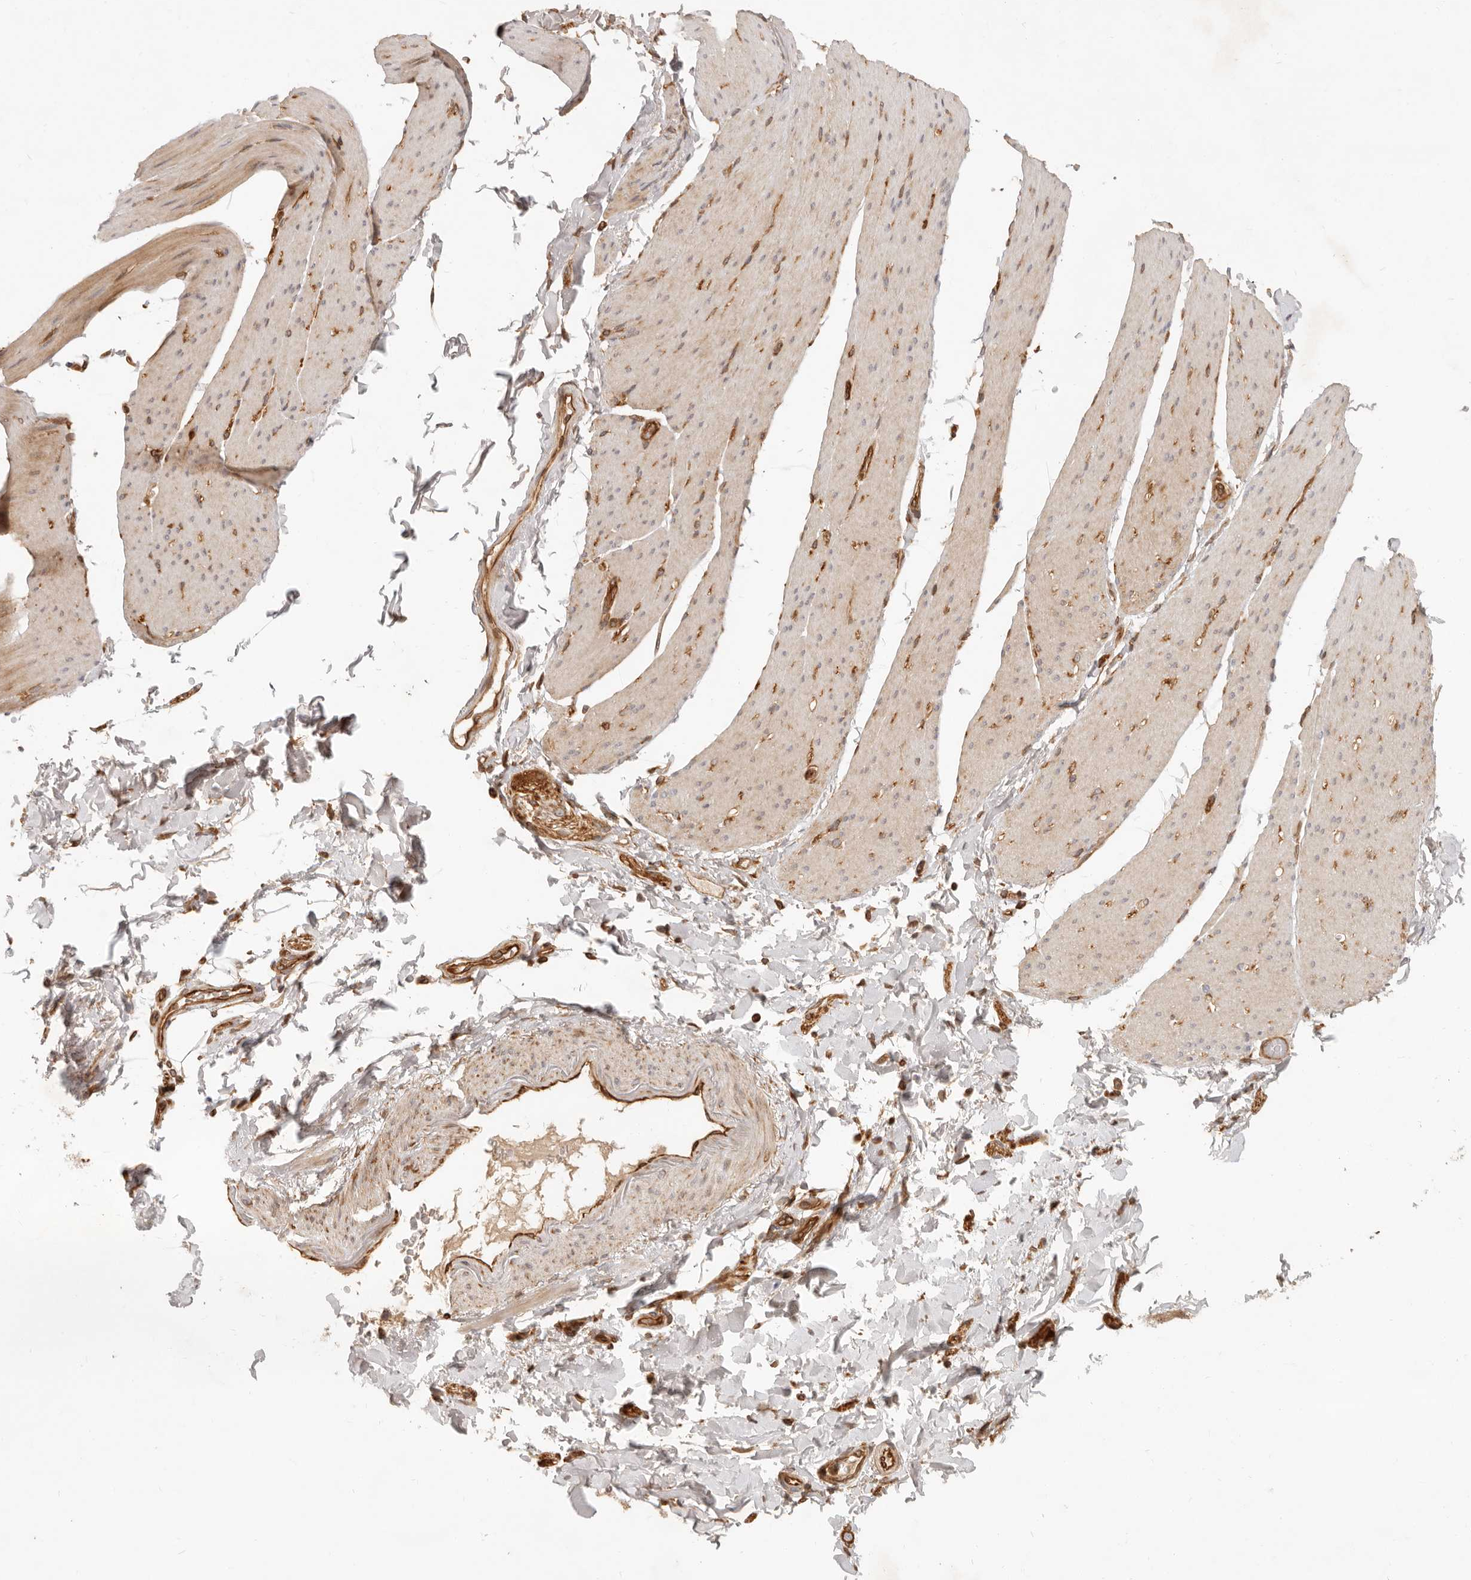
{"staining": {"intensity": "moderate", "quantity": "25%-75%", "location": "cytoplasmic/membranous"}, "tissue": "smooth muscle", "cell_type": "Smooth muscle cells", "image_type": "normal", "snomed": [{"axis": "morphology", "description": "Normal tissue, NOS"}, {"axis": "topography", "description": "Smooth muscle"}, {"axis": "topography", "description": "Small intestine"}], "caption": "Smooth muscle stained with a protein marker displays moderate staining in smooth muscle cells.", "gene": "UFSP1", "patient": {"sex": "female", "age": 84}}